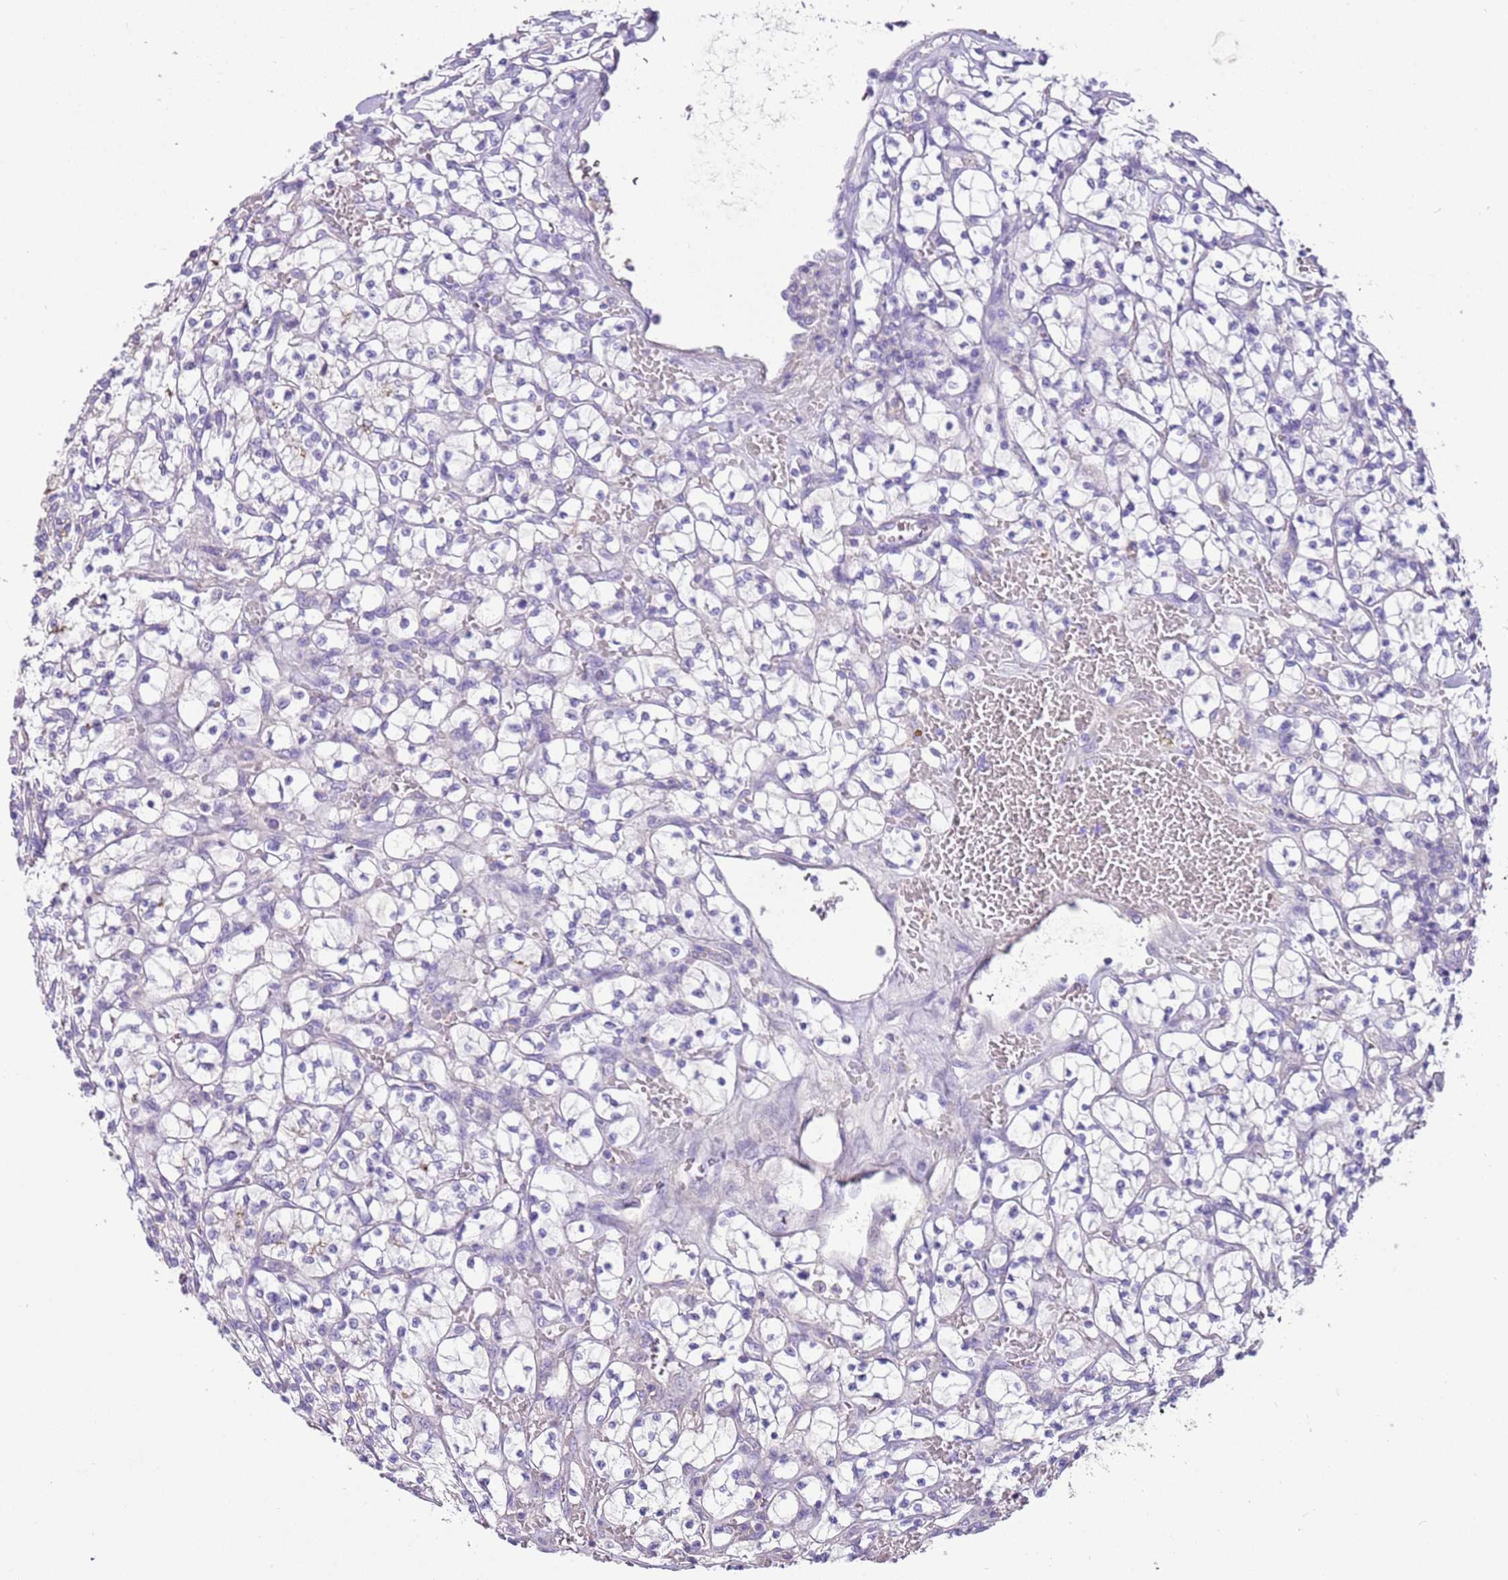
{"staining": {"intensity": "negative", "quantity": "none", "location": "none"}, "tissue": "renal cancer", "cell_type": "Tumor cells", "image_type": "cancer", "snomed": [{"axis": "morphology", "description": "Adenocarcinoma, NOS"}, {"axis": "topography", "description": "Kidney"}], "caption": "This is an IHC histopathology image of human renal adenocarcinoma. There is no positivity in tumor cells.", "gene": "IGKV3D-11", "patient": {"sex": "female", "age": 64}}